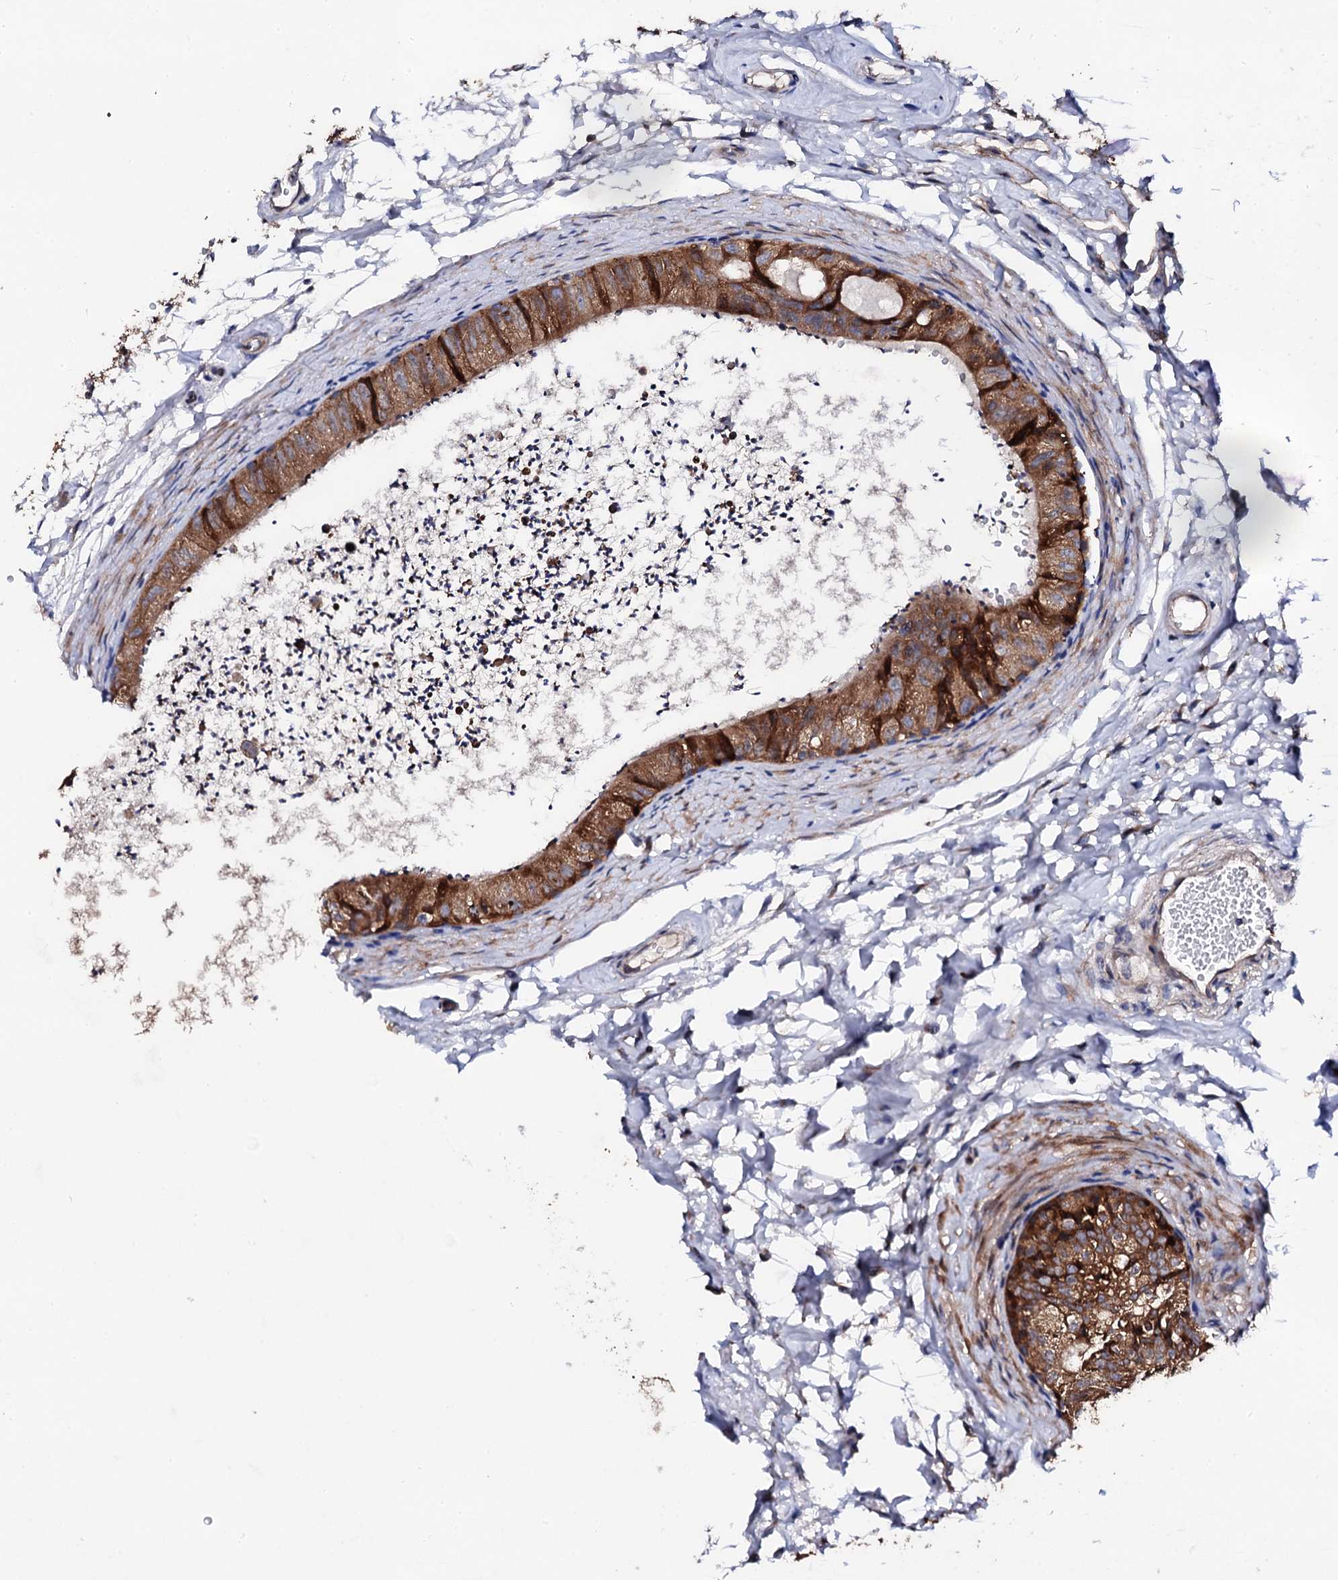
{"staining": {"intensity": "strong", "quantity": ">75%", "location": "cytoplasmic/membranous"}, "tissue": "epididymis", "cell_type": "Glandular cells", "image_type": "normal", "snomed": [{"axis": "morphology", "description": "Normal tissue, NOS"}, {"axis": "topography", "description": "Epididymis"}], "caption": "Brown immunohistochemical staining in normal human epididymis reveals strong cytoplasmic/membranous staining in approximately >75% of glandular cells.", "gene": "LIPT2", "patient": {"sex": "male", "age": 56}}